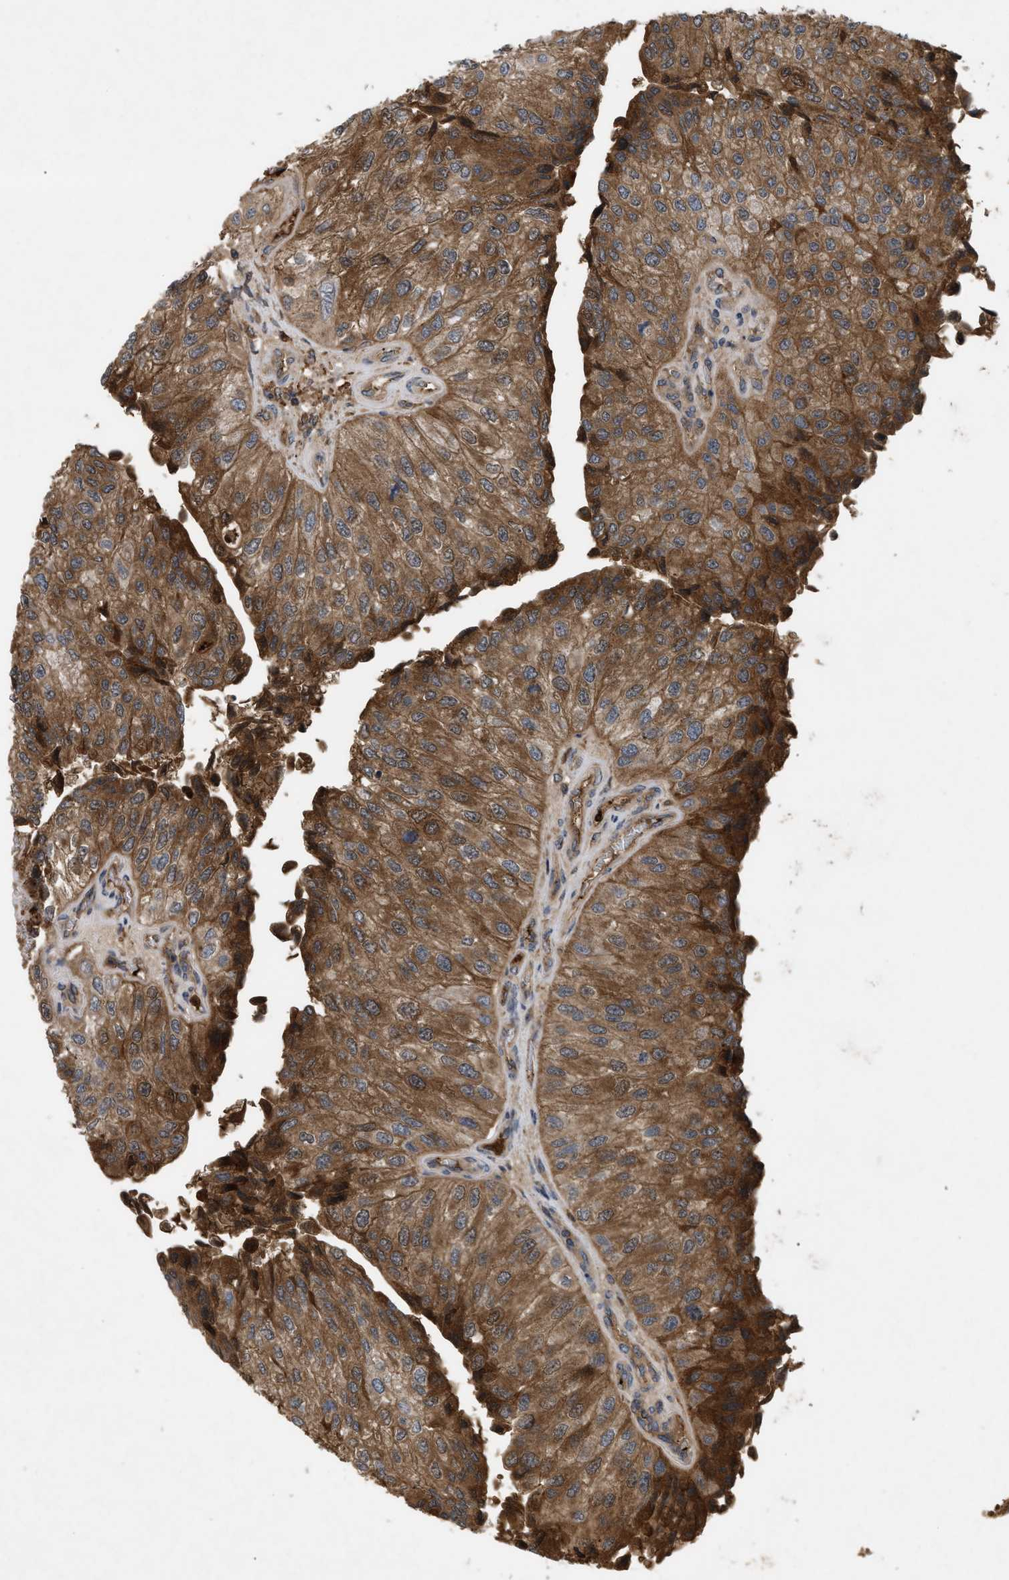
{"staining": {"intensity": "moderate", "quantity": ">75%", "location": "cytoplasmic/membranous"}, "tissue": "urothelial cancer", "cell_type": "Tumor cells", "image_type": "cancer", "snomed": [{"axis": "morphology", "description": "Urothelial carcinoma, High grade"}, {"axis": "topography", "description": "Kidney"}, {"axis": "topography", "description": "Urinary bladder"}], "caption": "Immunohistochemistry of human urothelial cancer demonstrates medium levels of moderate cytoplasmic/membranous expression in about >75% of tumor cells. The staining was performed using DAB (3,3'-diaminobenzidine) to visualize the protein expression in brown, while the nuclei were stained in blue with hematoxylin (Magnification: 20x).", "gene": "RAB2A", "patient": {"sex": "male", "age": 77}}